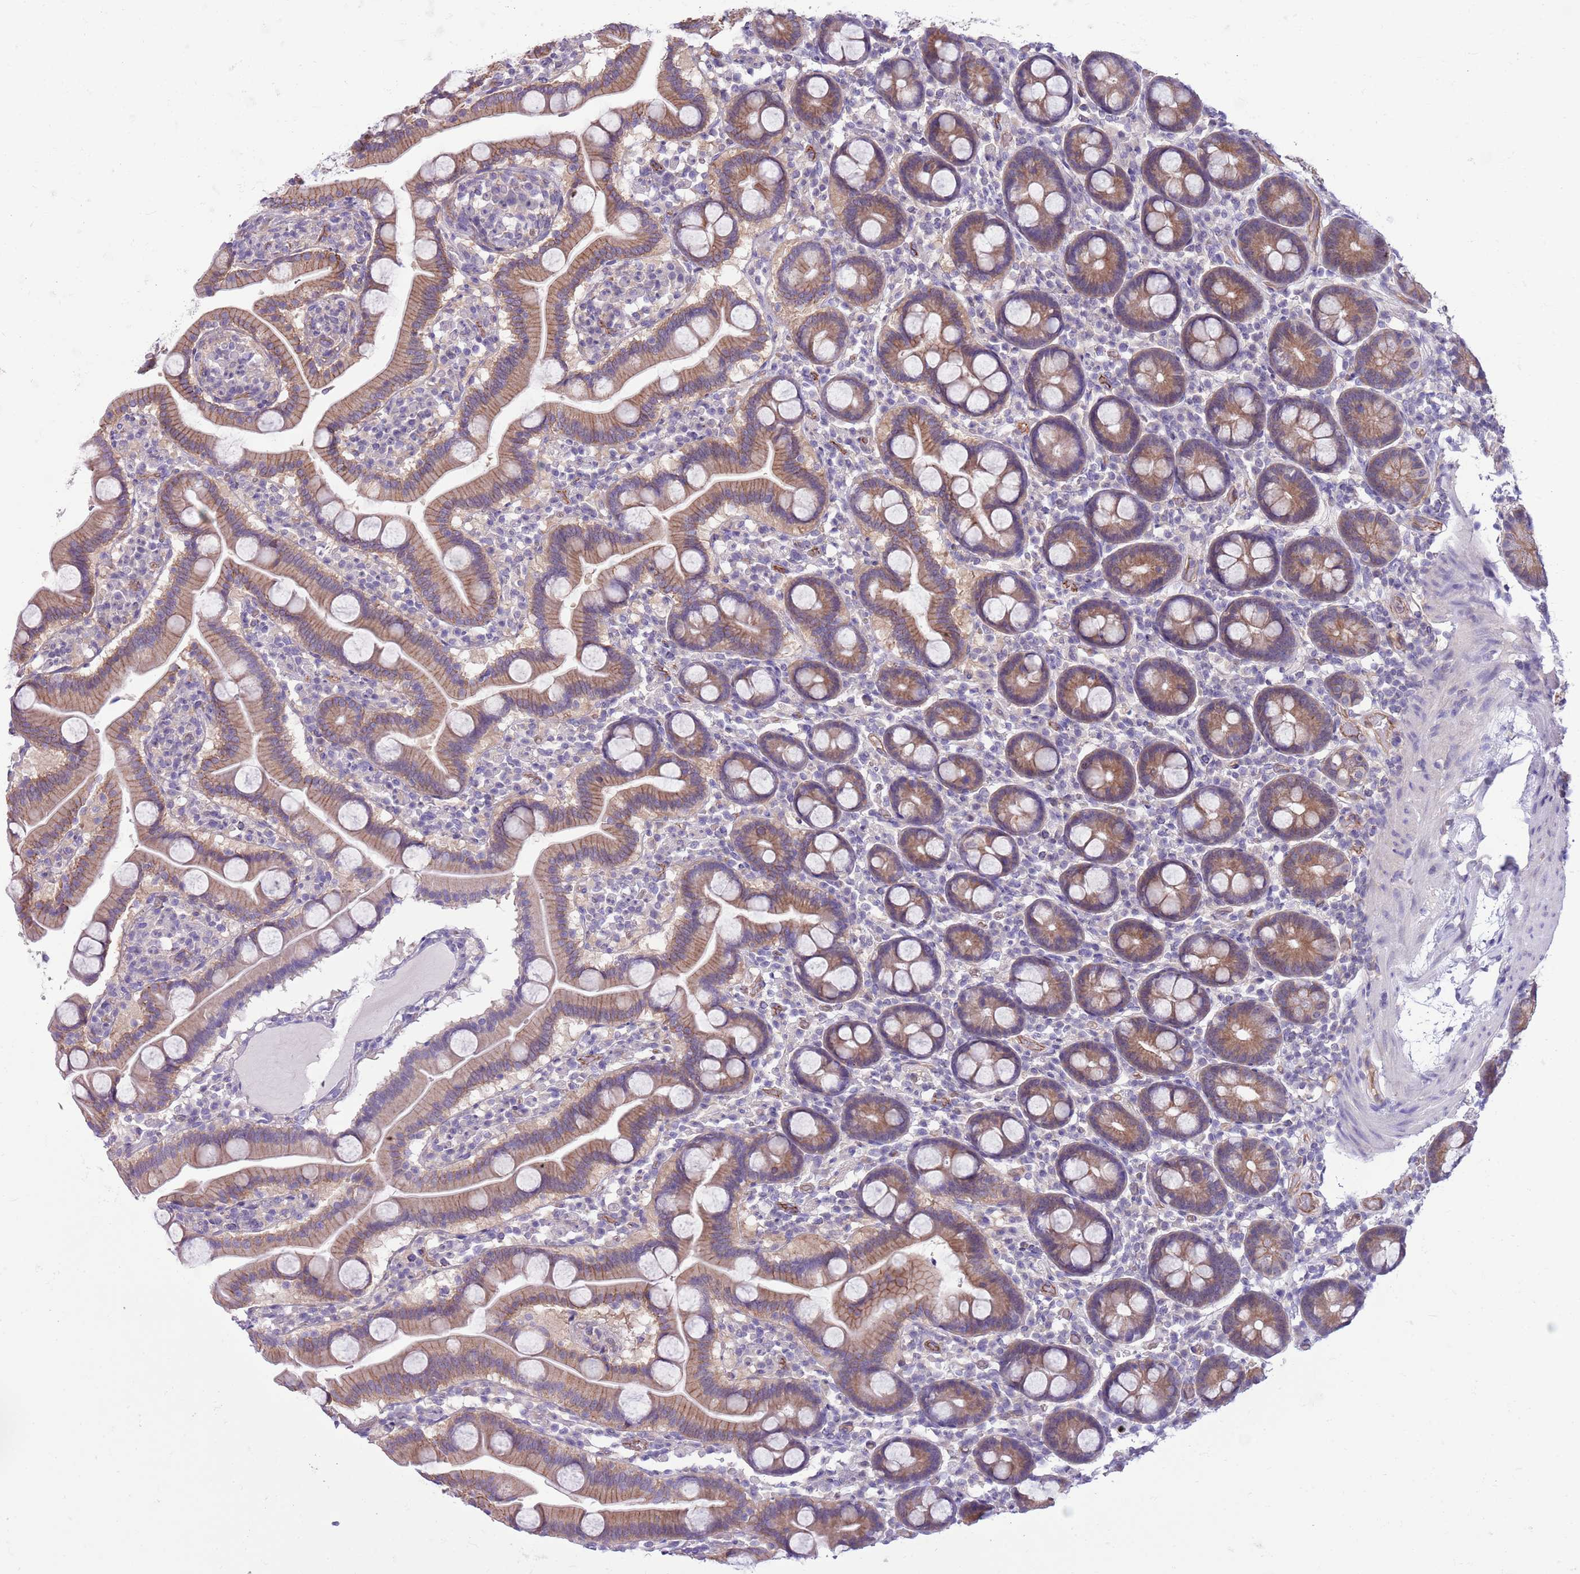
{"staining": {"intensity": "moderate", "quantity": ">75%", "location": "cytoplasmic/membranous"}, "tissue": "duodenum", "cell_type": "Glandular cells", "image_type": "normal", "snomed": [{"axis": "morphology", "description": "Normal tissue, NOS"}, {"axis": "topography", "description": "Duodenum"}], "caption": "Immunohistochemical staining of benign human duodenum demonstrates moderate cytoplasmic/membranous protein positivity in about >75% of glandular cells. (DAB IHC, brown staining for protein, blue staining for nuclei).", "gene": "PARP8", "patient": {"sex": "male", "age": 55}}